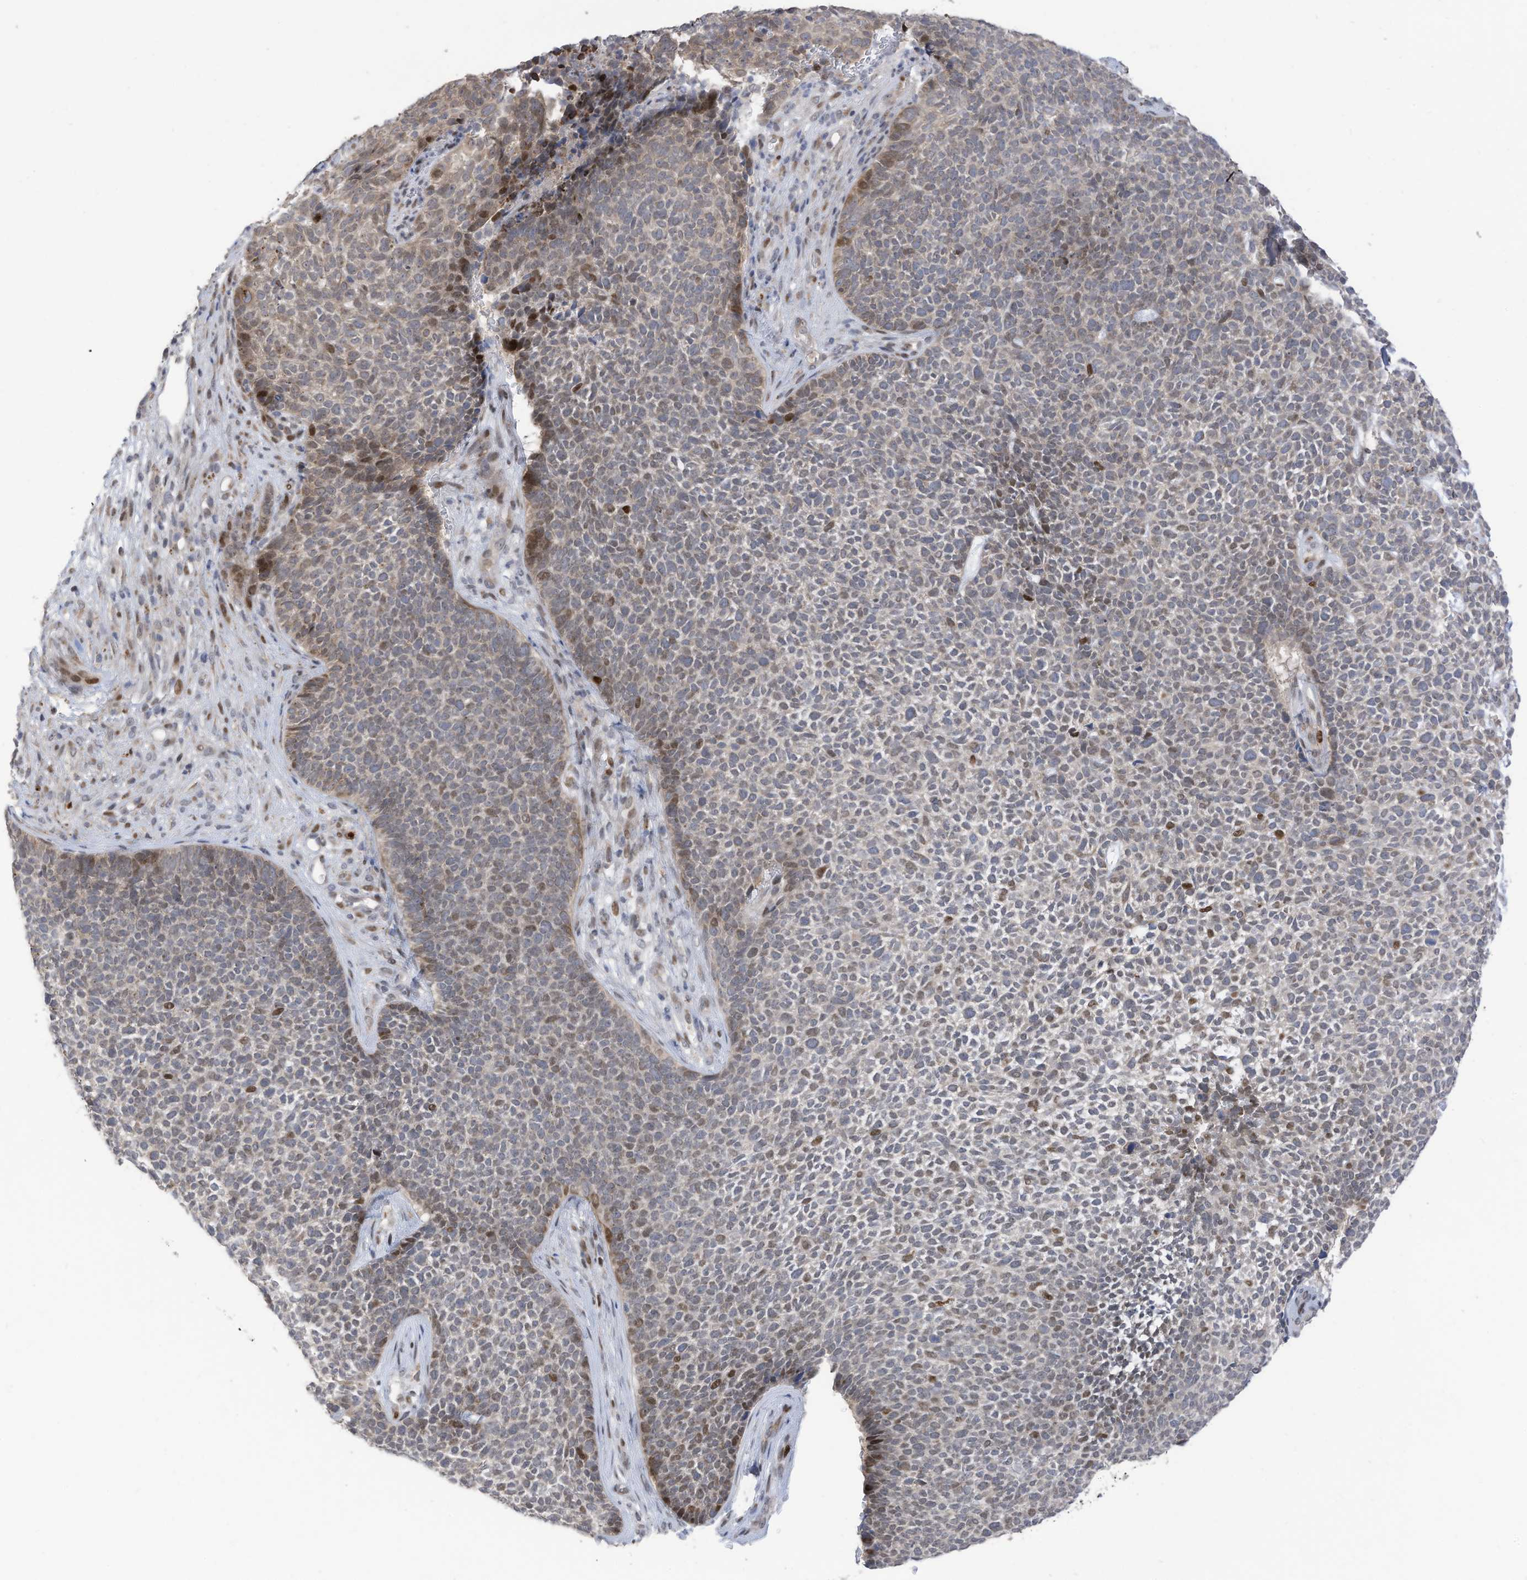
{"staining": {"intensity": "moderate", "quantity": "<25%", "location": "nuclear"}, "tissue": "skin cancer", "cell_type": "Tumor cells", "image_type": "cancer", "snomed": [{"axis": "morphology", "description": "Basal cell carcinoma"}, {"axis": "topography", "description": "Skin"}], "caption": "Skin basal cell carcinoma tissue displays moderate nuclear expression in approximately <25% of tumor cells, visualized by immunohistochemistry. The protein is stained brown, and the nuclei are stained in blue (DAB IHC with brightfield microscopy, high magnification).", "gene": "RABL3", "patient": {"sex": "female", "age": 84}}